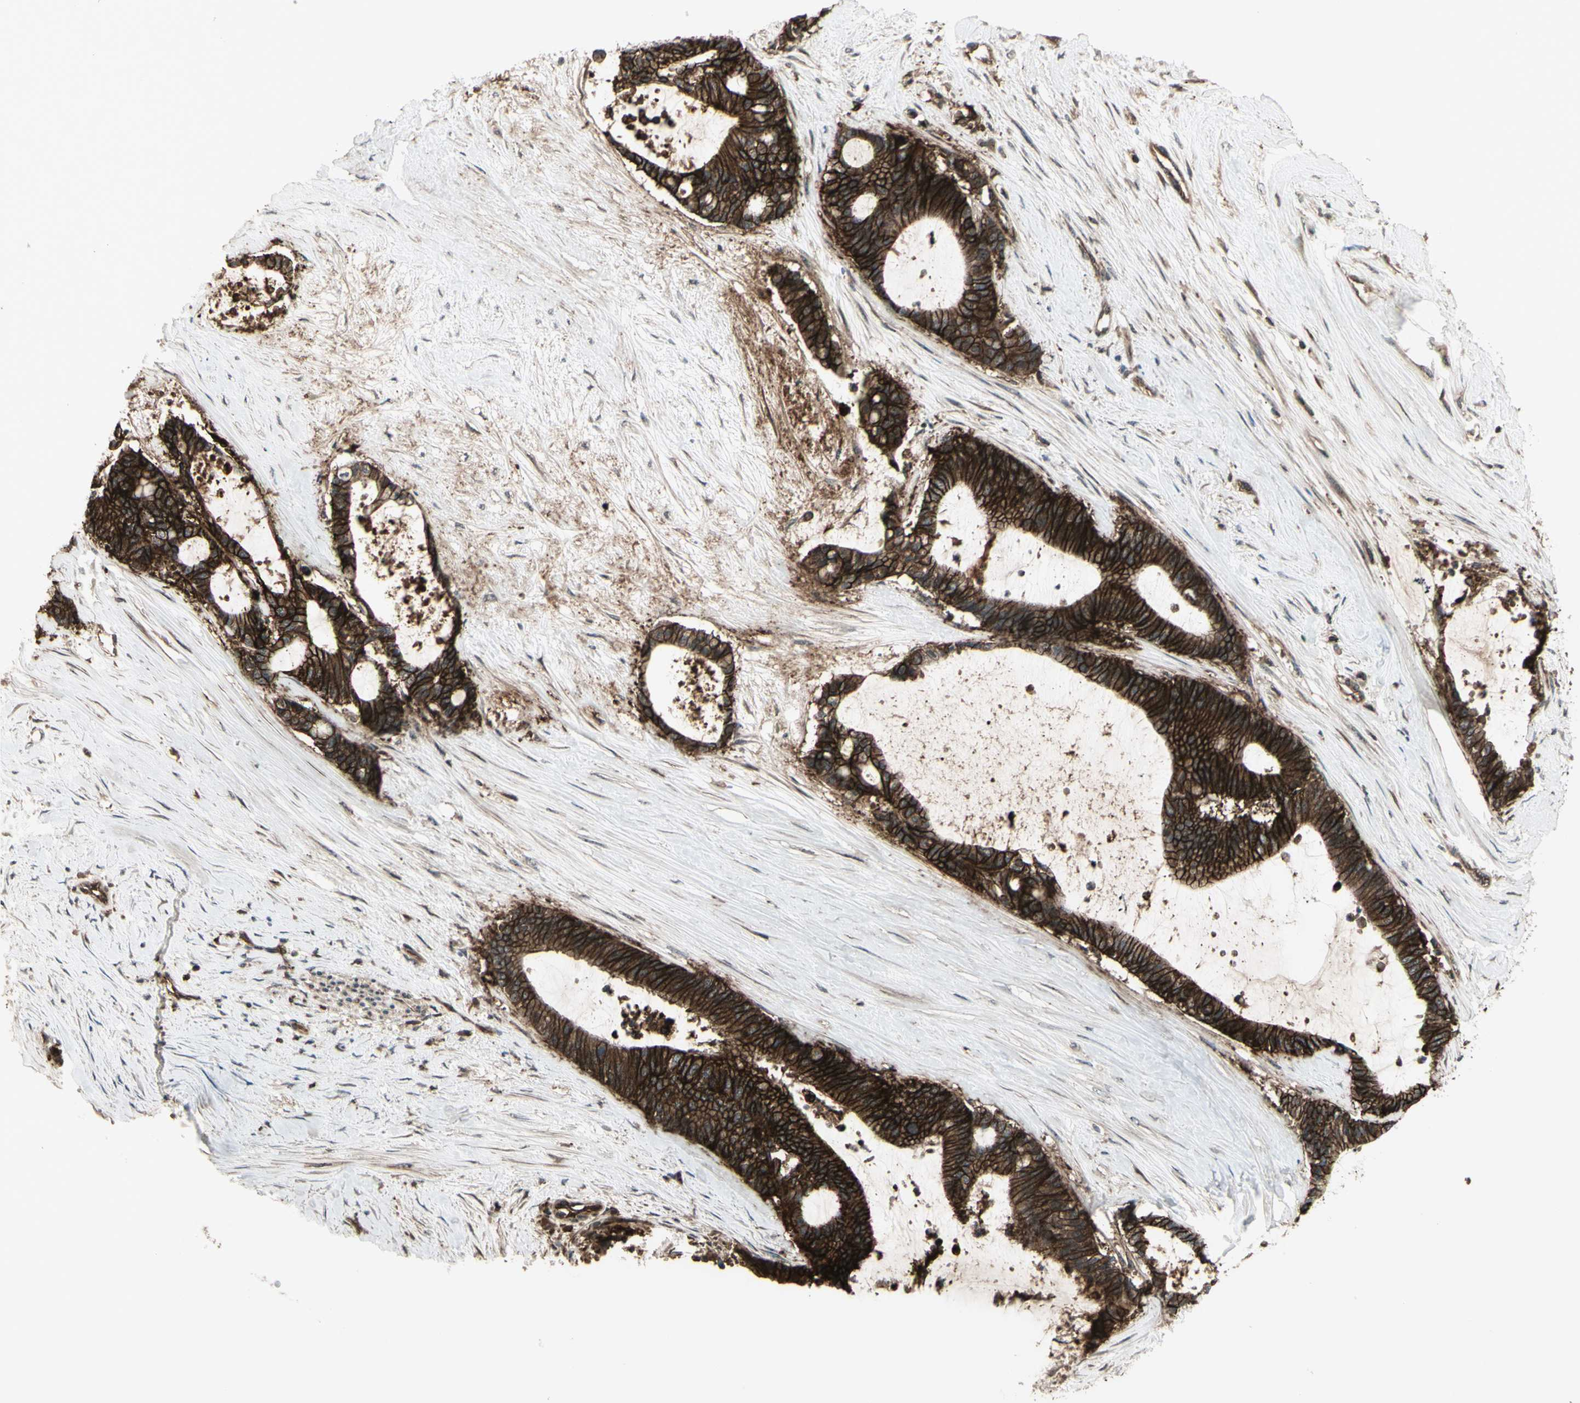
{"staining": {"intensity": "strong", "quantity": ">75%", "location": "cytoplasmic/membranous"}, "tissue": "liver cancer", "cell_type": "Tumor cells", "image_type": "cancer", "snomed": [{"axis": "morphology", "description": "Cholangiocarcinoma"}, {"axis": "topography", "description": "Liver"}], "caption": "Protein expression analysis of human liver cholangiocarcinoma reveals strong cytoplasmic/membranous staining in approximately >75% of tumor cells.", "gene": "FXYD5", "patient": {"sex": "female", "age": 73}}